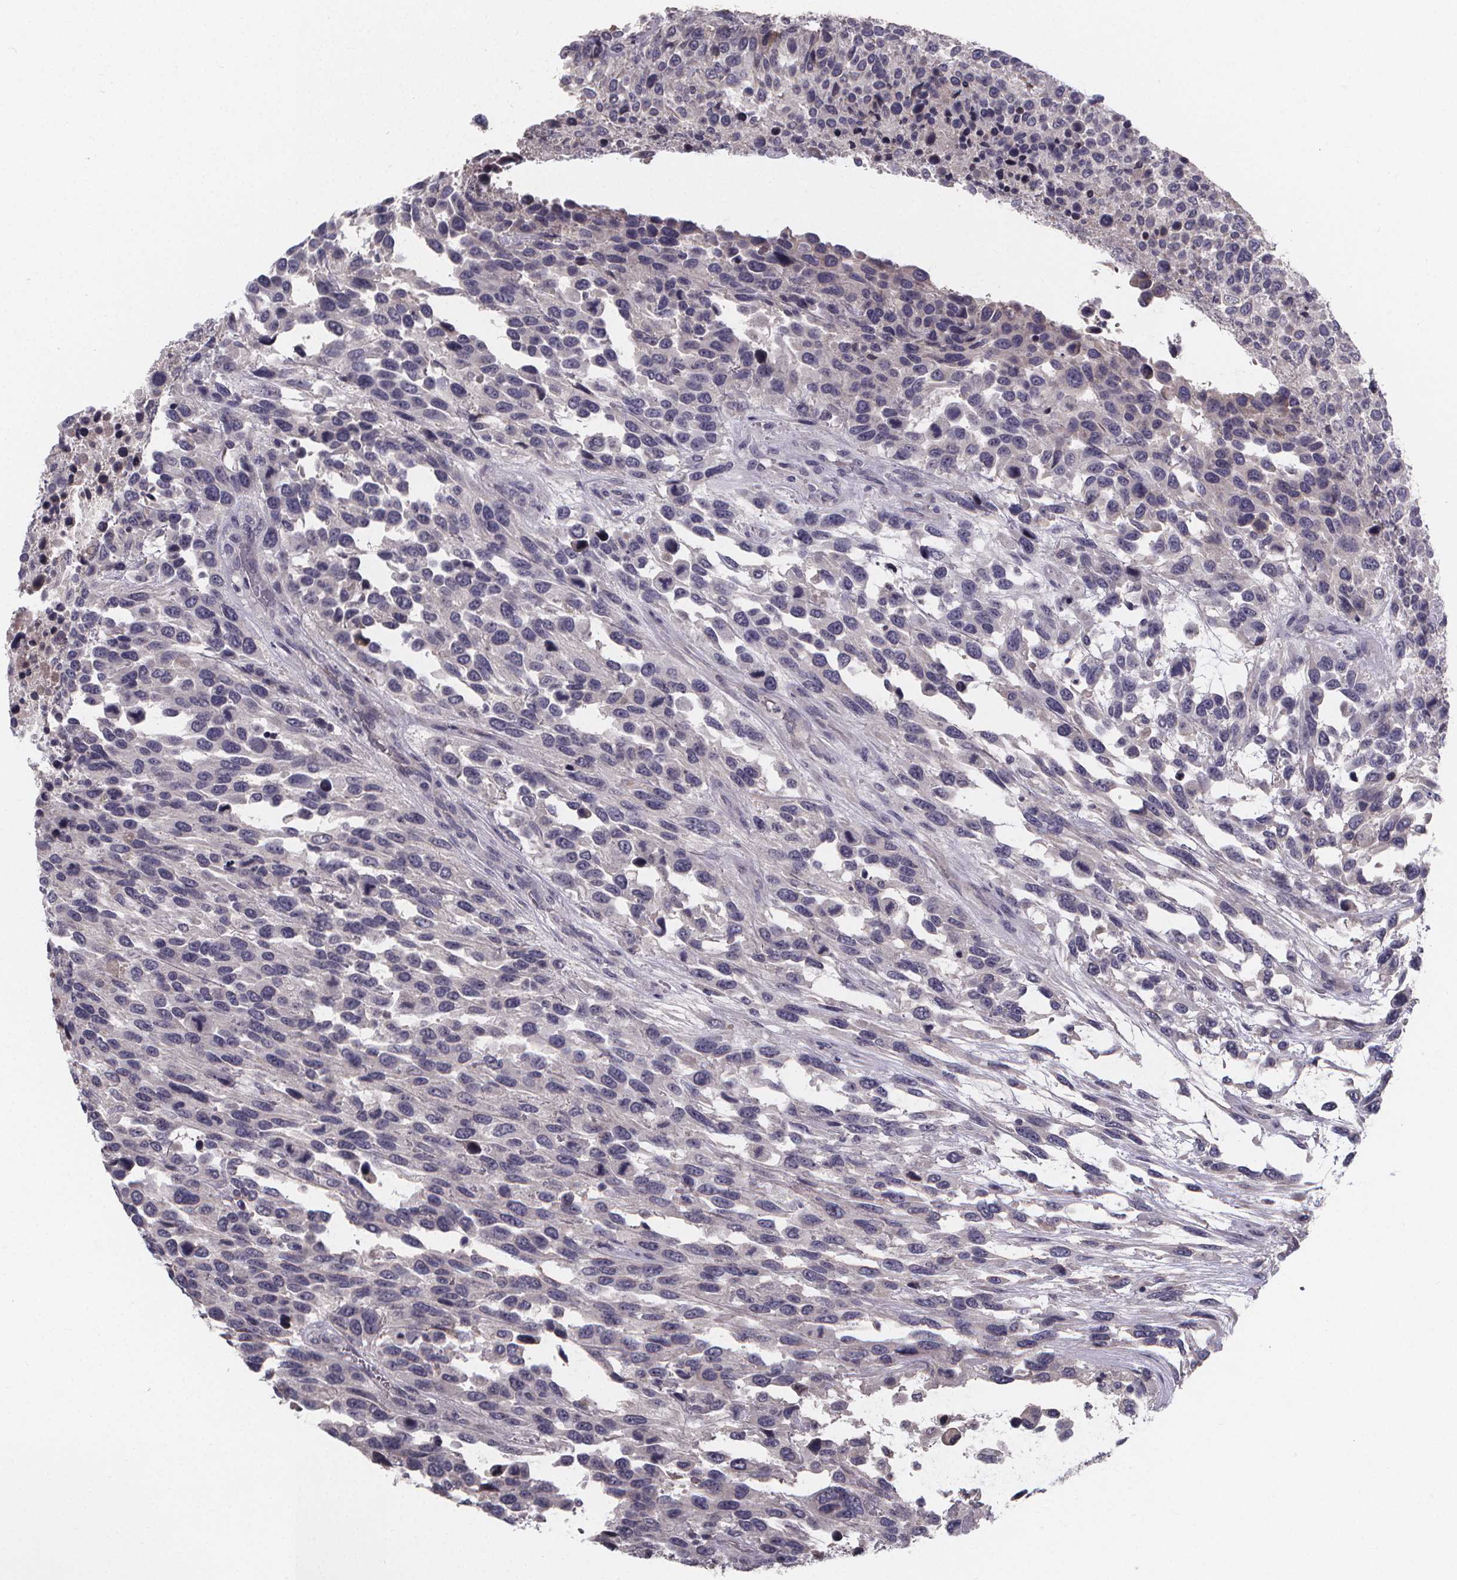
{"staining": {"intensity": "negative", "quantity": "none", "location": "none"}, "tissue": "urothelial cancer", "cell_type": "Tumor cells", "image_type": "cancer", "snomed": [{"axis": "morphology", "description": "Urothelial carcinoma, High grade"}, {"axis": "topography", "description": "Urinary bladder"}], "caption": "Immunohistochemistry photomicrograph of high-grade urothelial carcinoma stained for a protein (brown), which demonstrates no expression in tumor cells.", "gene": "AGT", "patient": {"sex": "female", "age": 70}}